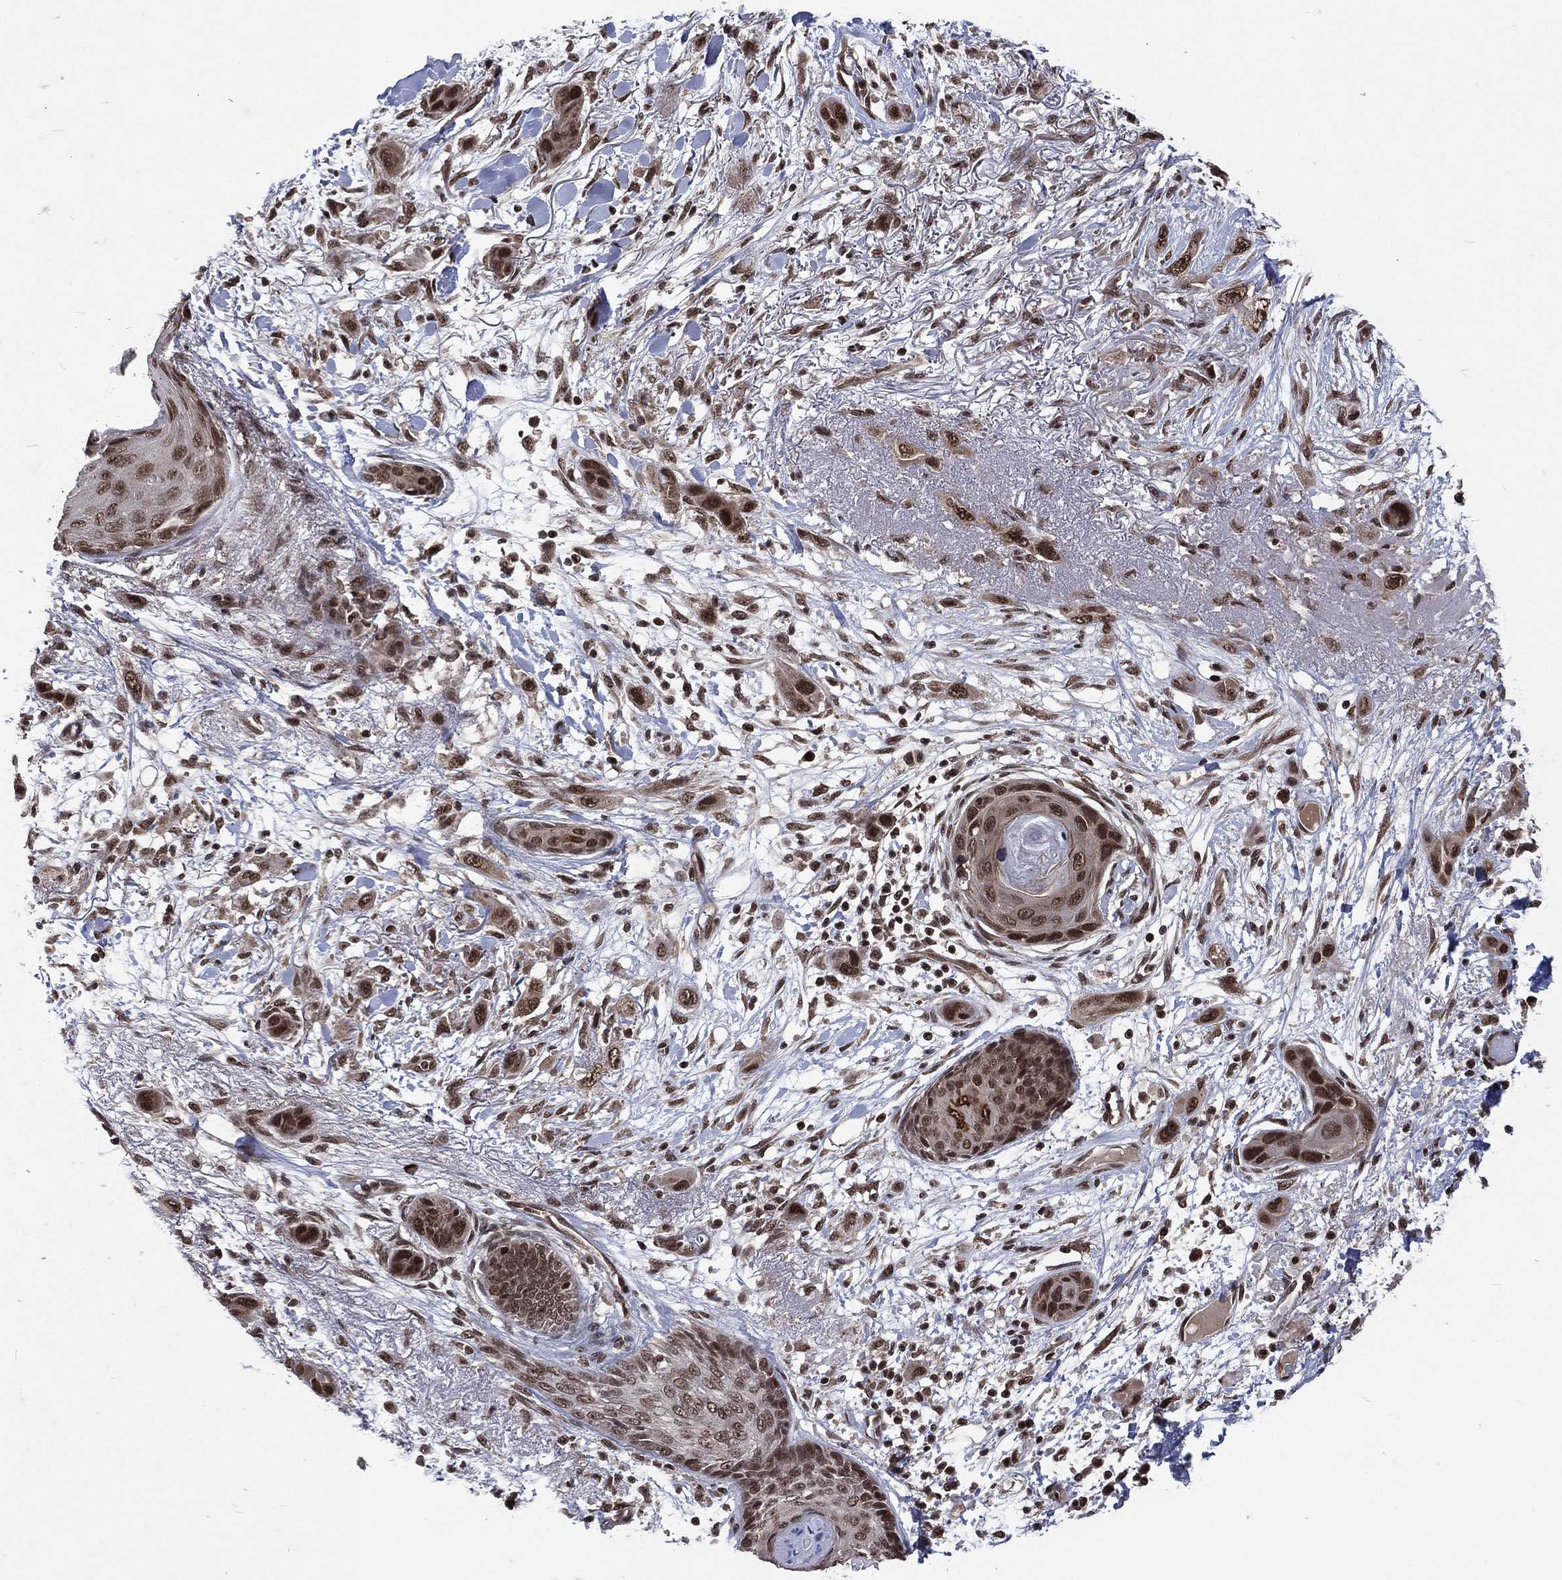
{"staining": {"intensity": "moderate", "quantity": ">75%", "location": "nuclear"}, "tissue": "skin cancer", "cell_type": "Tumor cells", "image_type": "cancer", "snomed": [{"axis": "morphology", "description": "Squamous cell carcinoma, NOS"}, {"axis": "topography", "description": "Skin"}], "caption": "Skin cancer (squamous cell carcinoma) was stained to show a protein in brown. There is medium levels of moderate nuclear expression in approximately >75% of tumor cells. (Stains: DAB in brown, nuclei in blue, Microscopy: brightfield microscopy at high magnification).", "gene": "DMAP1", "patient": {"sex": "male", "age": 79}}